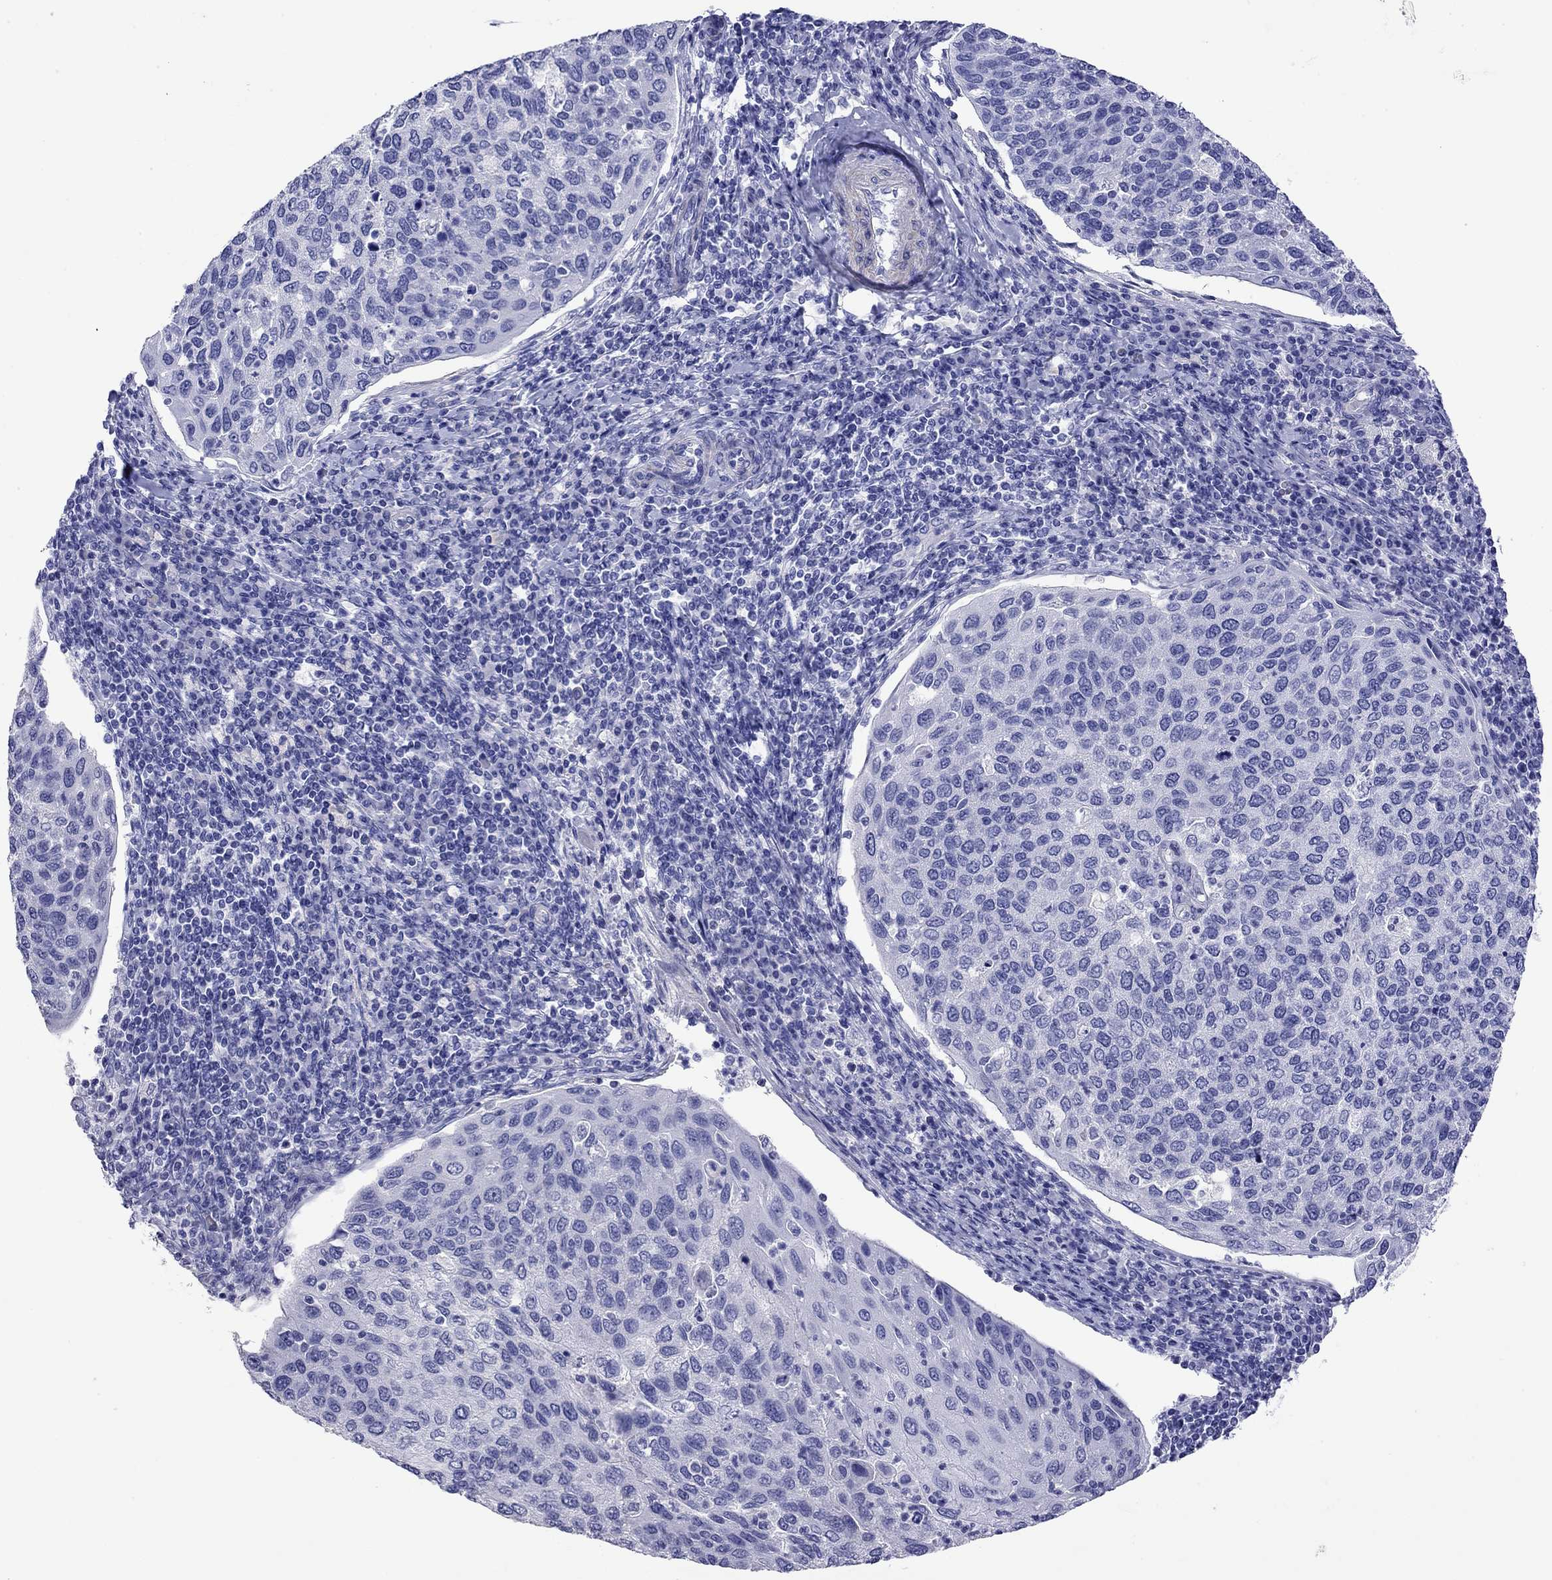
{"staining": {"intensity": "negative", "quantity": "none", "location": "none"}, "tissue": "cervical cancer", "cell_type": "Tumor cells", "image_type": "cancer", "snomed": [{"axis": "morphology", "description": "Squamous cell carcinoma, NOS"}, {"axis": "topography", "description": "Cervix"}], "caption": "The image exhibits no significant staining in tumor cells of squamous cell carcinoma (cervical). (Brightfield microscopy of DAB immunohistochemistry (IHC) at high magnification).", "gene": "KIAA2012", "patient": {"sex": "female", "age": 54}}